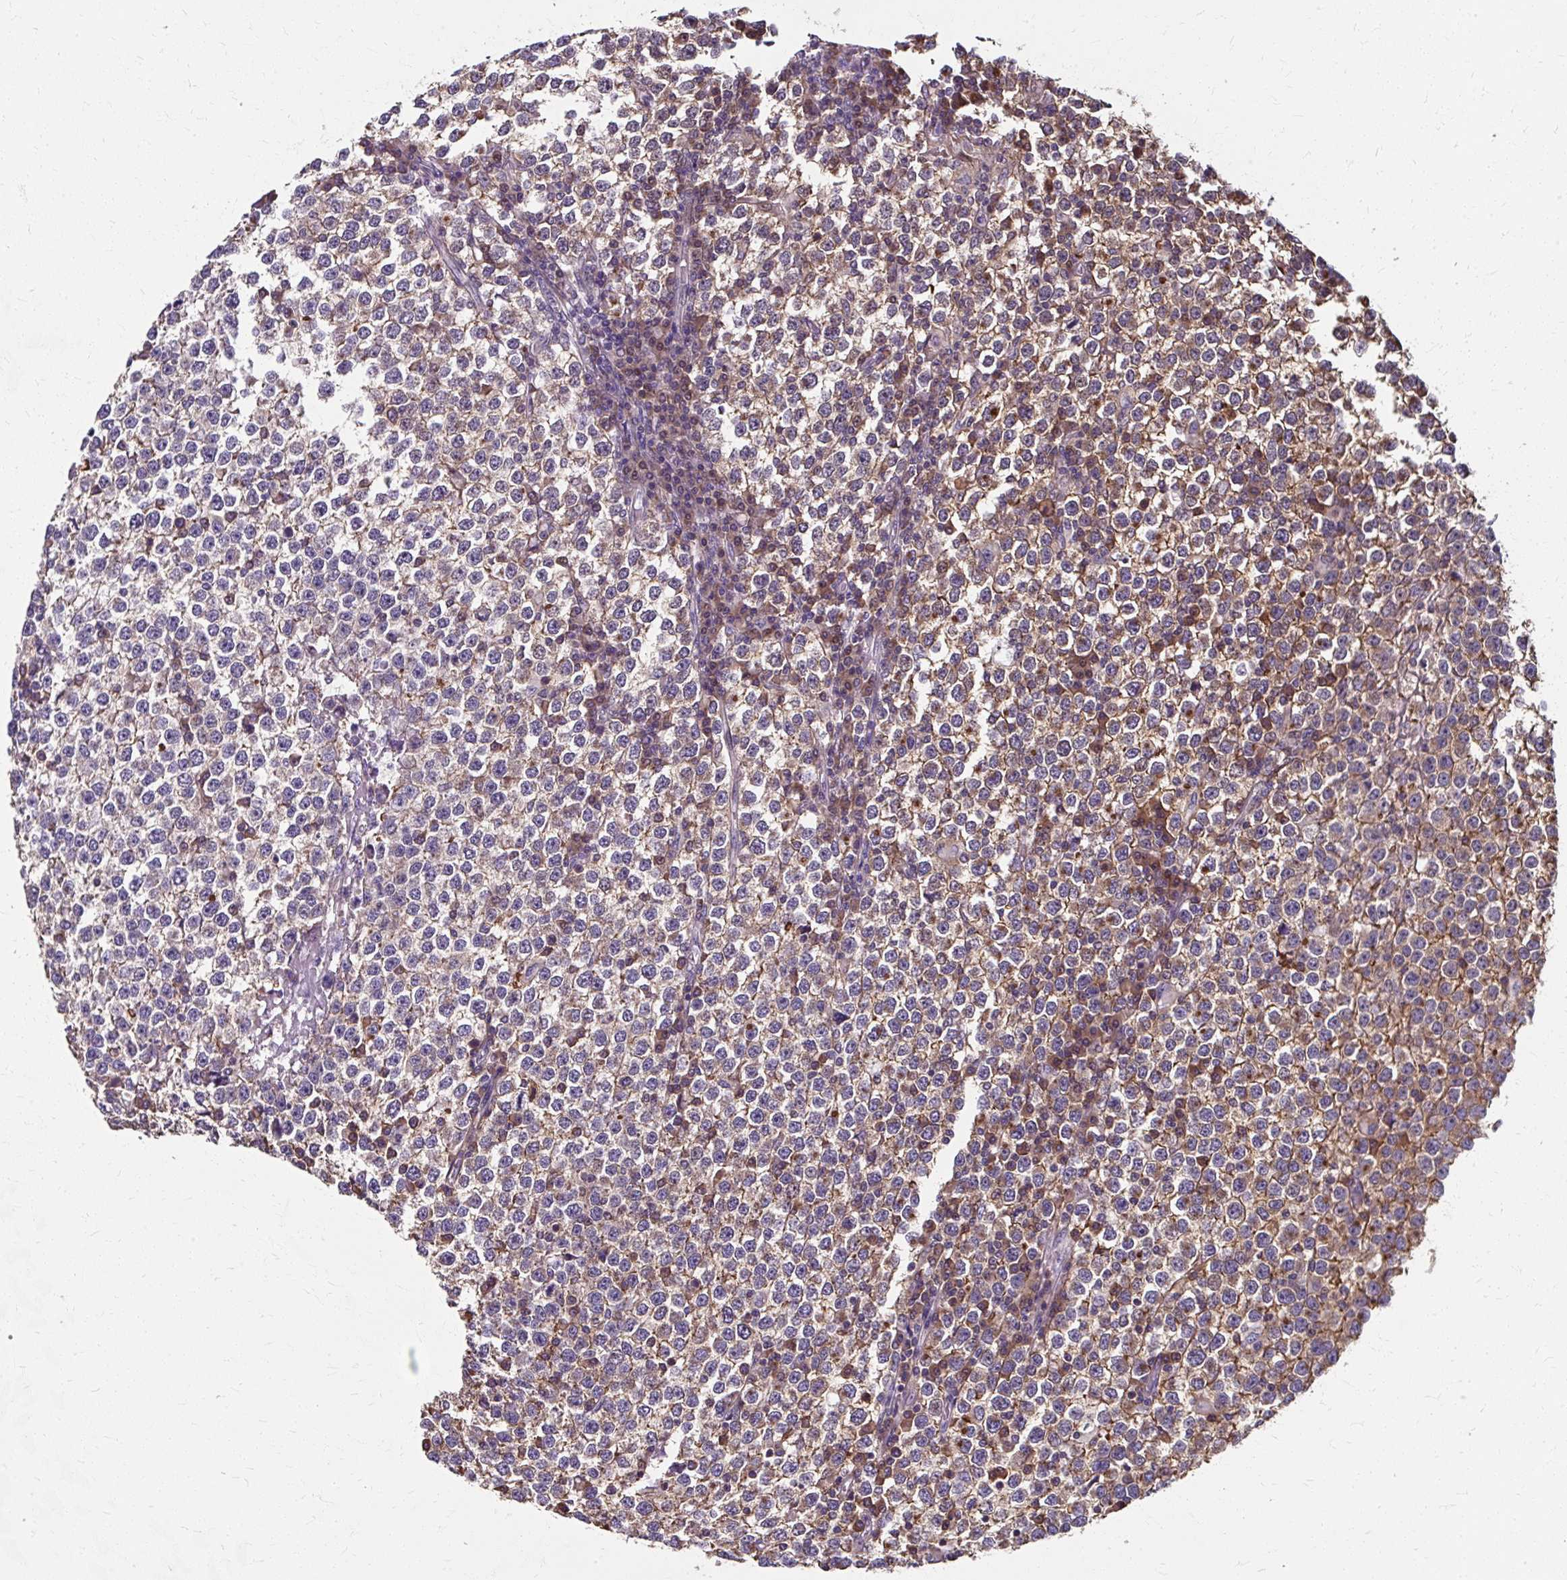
{"staining": {"intensity": "moderate", "quantity": "25%-75%", "location": "cytoplasmic/membranous,nuclear"}, "tissue": "testis cancer", "cell_type": "Tumor cells", "image_type": "cancer", "snomed": [{"axis": "morphology", "description": "Seminoma, NOS"}, {"axis": "topography", "description": "Testis"}], "caption": "Protein expression by immunohistochemistry shows moderate cytoplasmic/membranous and nuclear positivity in about 25%-75% of tumor cells in testis seminoma.", "gene": "ZNF555", "patient": {"sex": "male", "age": 65}}